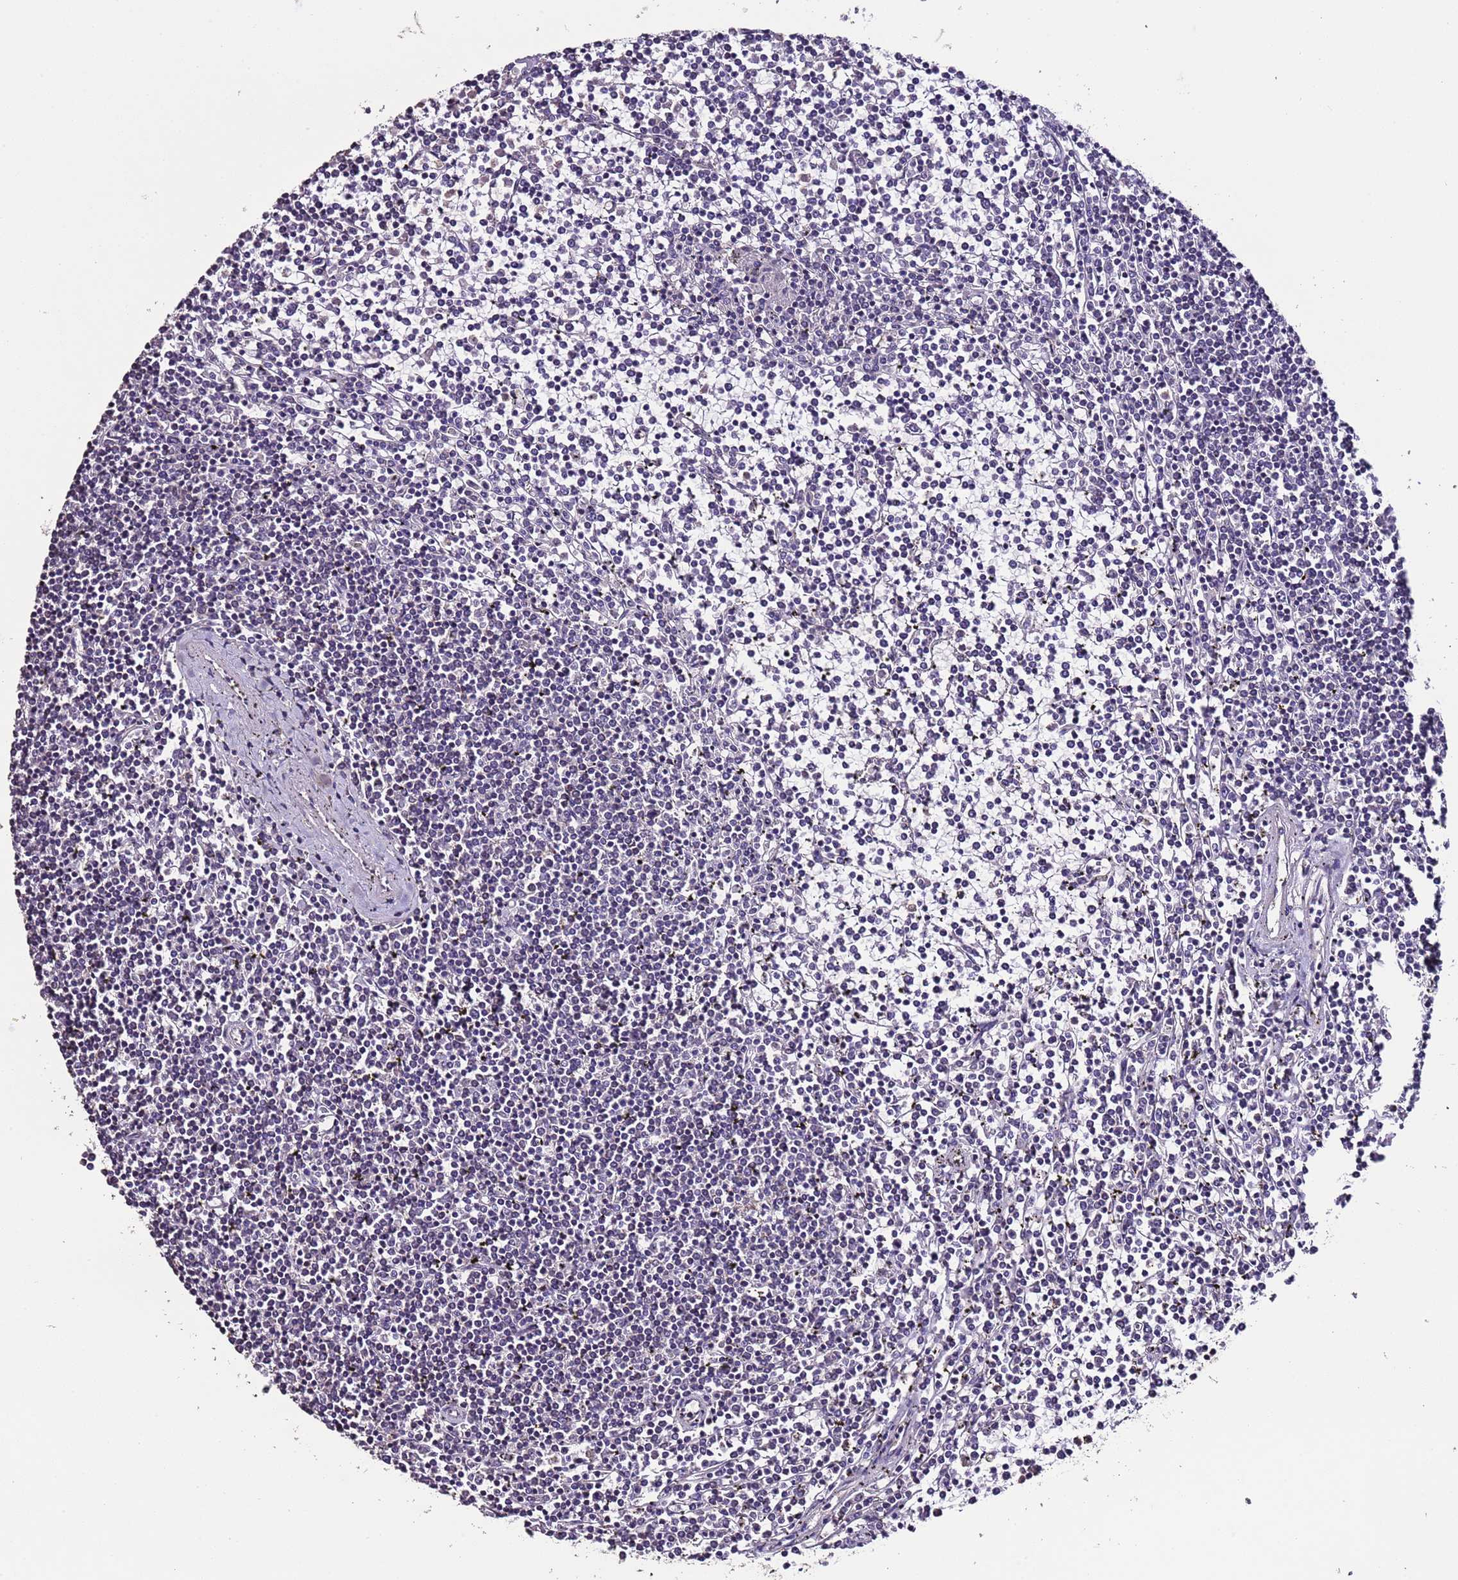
{"staining": {"intensity": "negative", "quantity": "none", "location": "none"}, "tissue": "lymphoma", "cell_type": "Tumor cells", "image_type": "cancer", "snomed": [{"axis": "morphology", "description": "Malignant lymphoma, non-Hodgkin's type, Low grade"}, {"axis": "topography", "description": "Spleen"}], "caption": "Immunohistochemical staining of malignant lymphoma, non-Hodgkin's type (low-grade) reveals no significant expression in tumor cells.", "gene": "SLC41A3", "patient": {"sex": "female", "age": 19}}